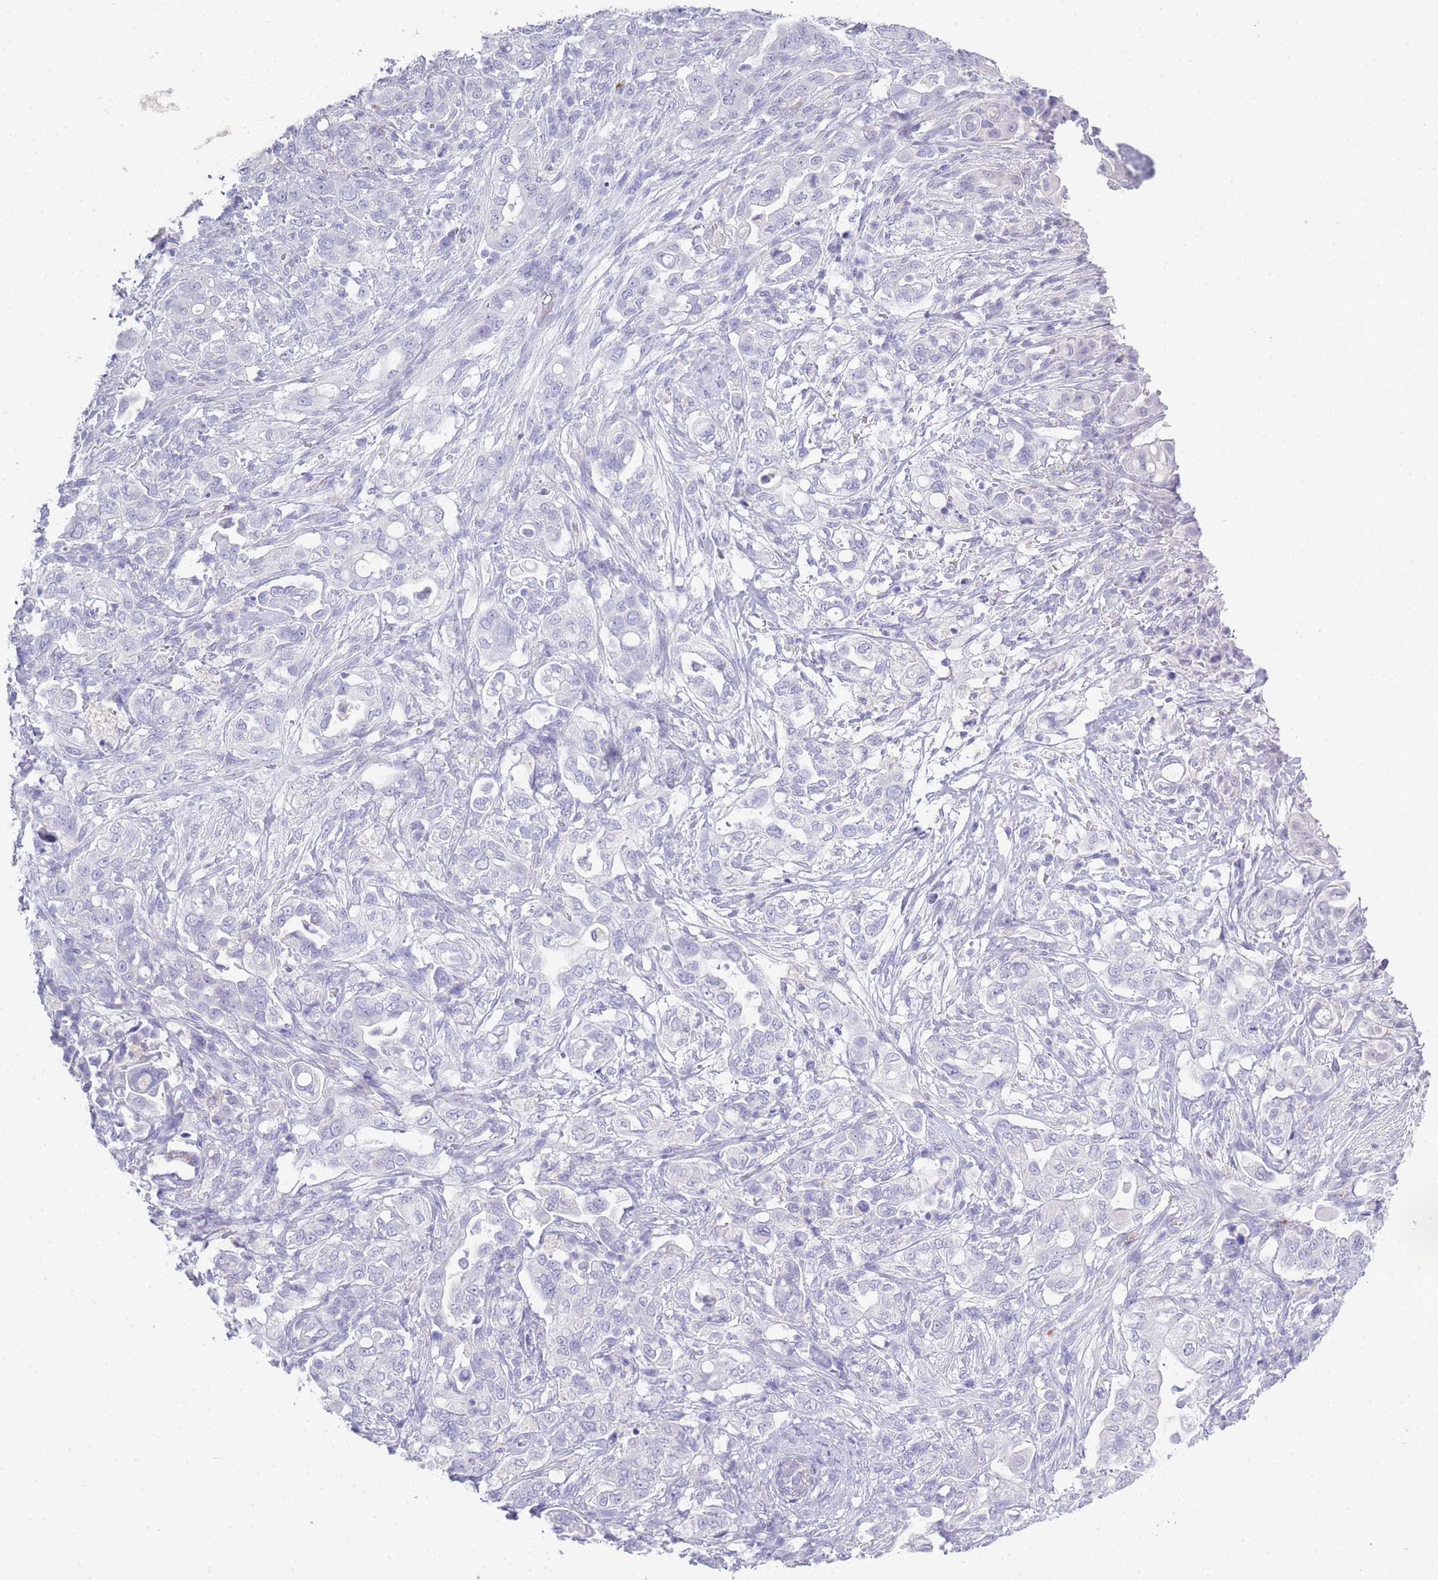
{"staining": {"intensity": "negative", "quantity": "none", "location": "none"}, "tissue": "pancreatic cancer", "cell_type": "Tumor cells", "image_type": "cancer", "snomed": [{"axis": "morphology", "description": "Normal tissue, NOS"}, {"axis": "morphology", "description": "Adenocarcinoma, NOS"}, {"axis": "topography", "description": "Lymph node"}, {"axis": "topography", "description": "Pancreas"}], "caption": "Immunohistochemistry (IHC) of pancreatic adenocarcinoma reveals no expression in tumor cells.", "gene": "RHO", "patient": {"sex": "female", "age": 67}}